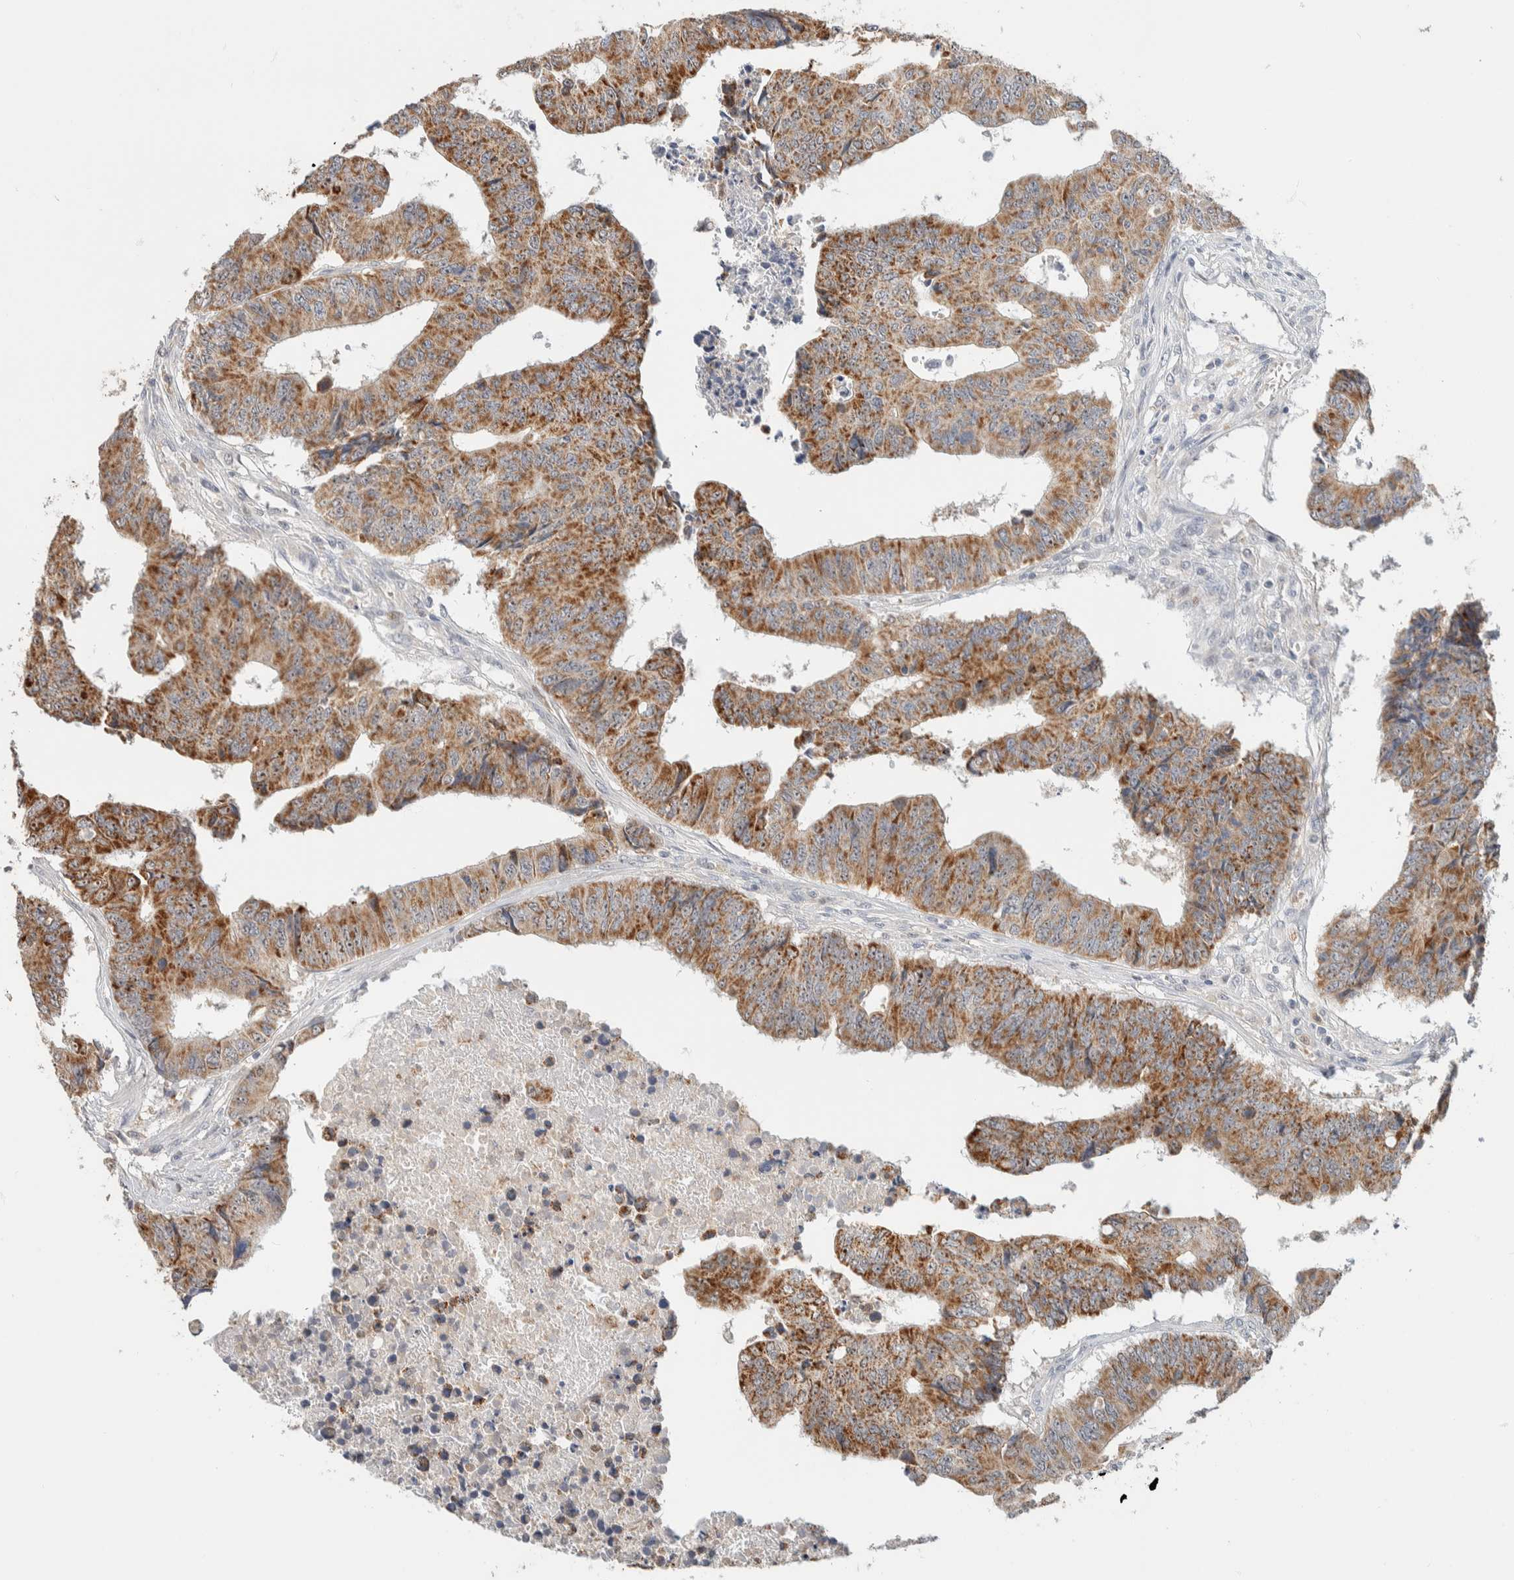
{"staining": {"intensity": "moderate", "quantity": ">75%", "location": "cytoplasmic/membranous"}, "tissue": "colorectal cancer", "cell_type": "Tumor cells", "image_type": "cancer", "snomed": [{"axis": "morphology", "description": "Adenocarcinoma, NOS"}, {"axis": "topography", "description": "Rectum"}], "caption": "An immunohistochemistry (IHC) photomicrograph of neoplastic tissue is shown. Protein staining in brown highlights moderate cytoplasmic/membranous positivity in colorectal cancer (adenocarcinoma) within tumor cells.", "gene": "HDHD3", "patient": {"sex": "male", "age": 84}}